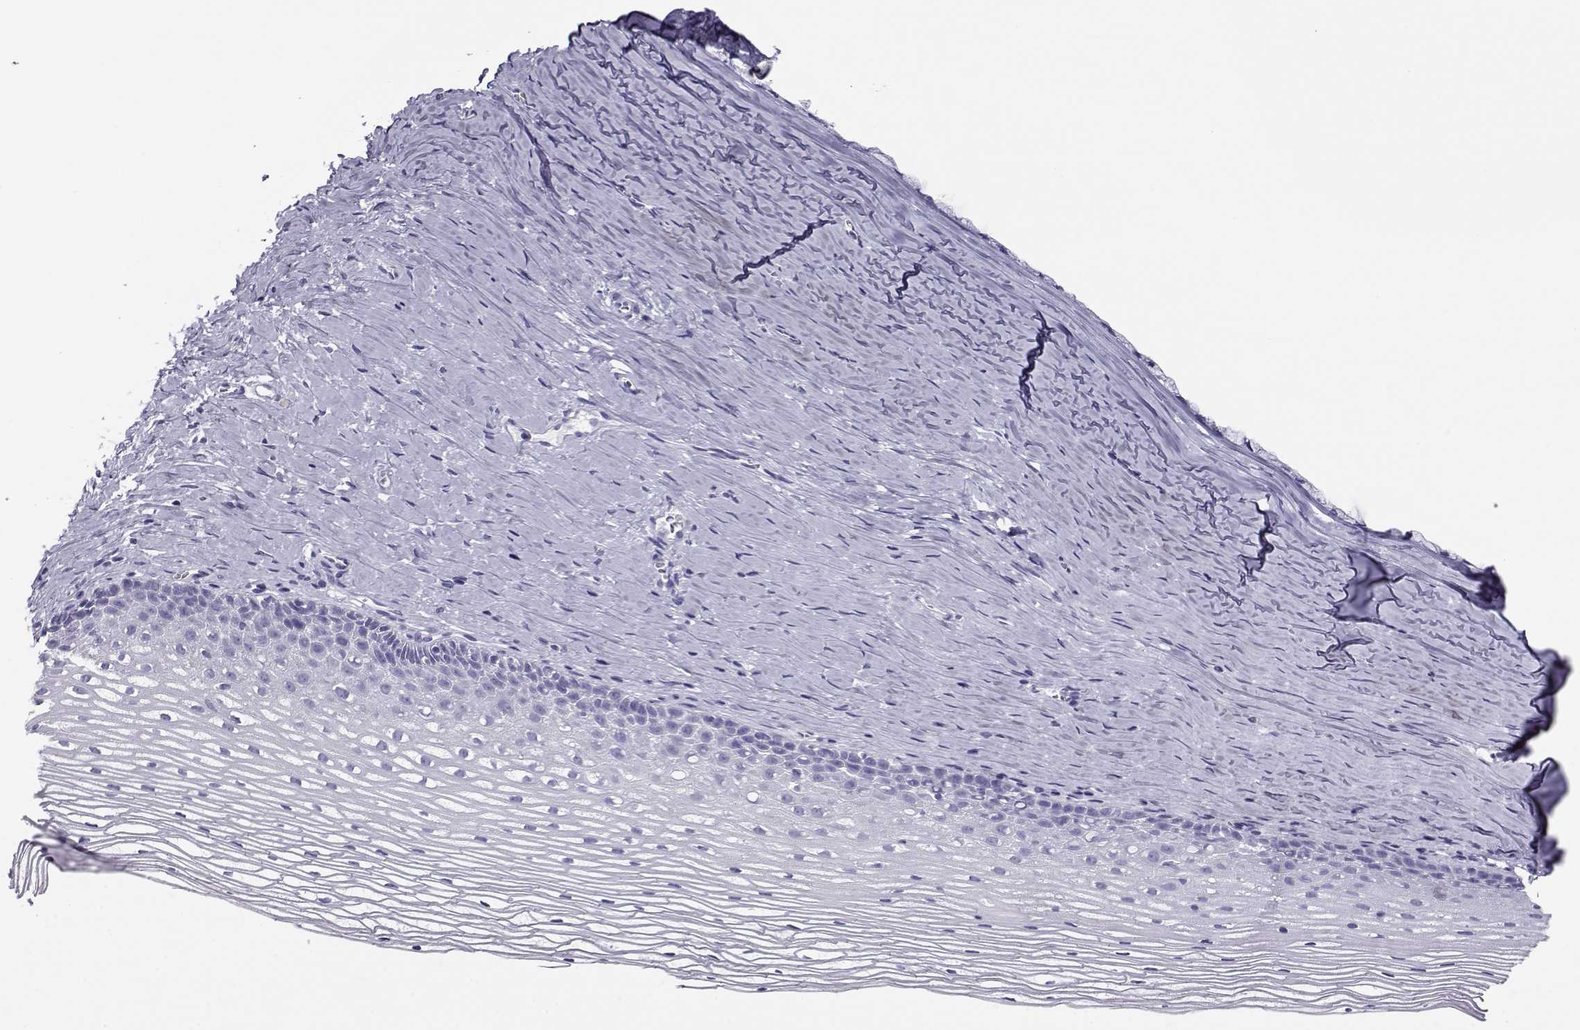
{"staining": {"intensity": "negative", "quantity": "none", "location": "none"}, "tissue": "cervix", "cell_type": "Glandular cells", "image_type": "normal", "snomed": [{"axis": "morphology", "description": "Normal tissue, NOS"}, {"axis": "topography", "description": "Cervix"}], "caption": "Immunohistochemical staining of normal cervix shows no significant staining in glandular cells.", "gene": "CABS1", "patient": {"sex": "female", "age": 40}}